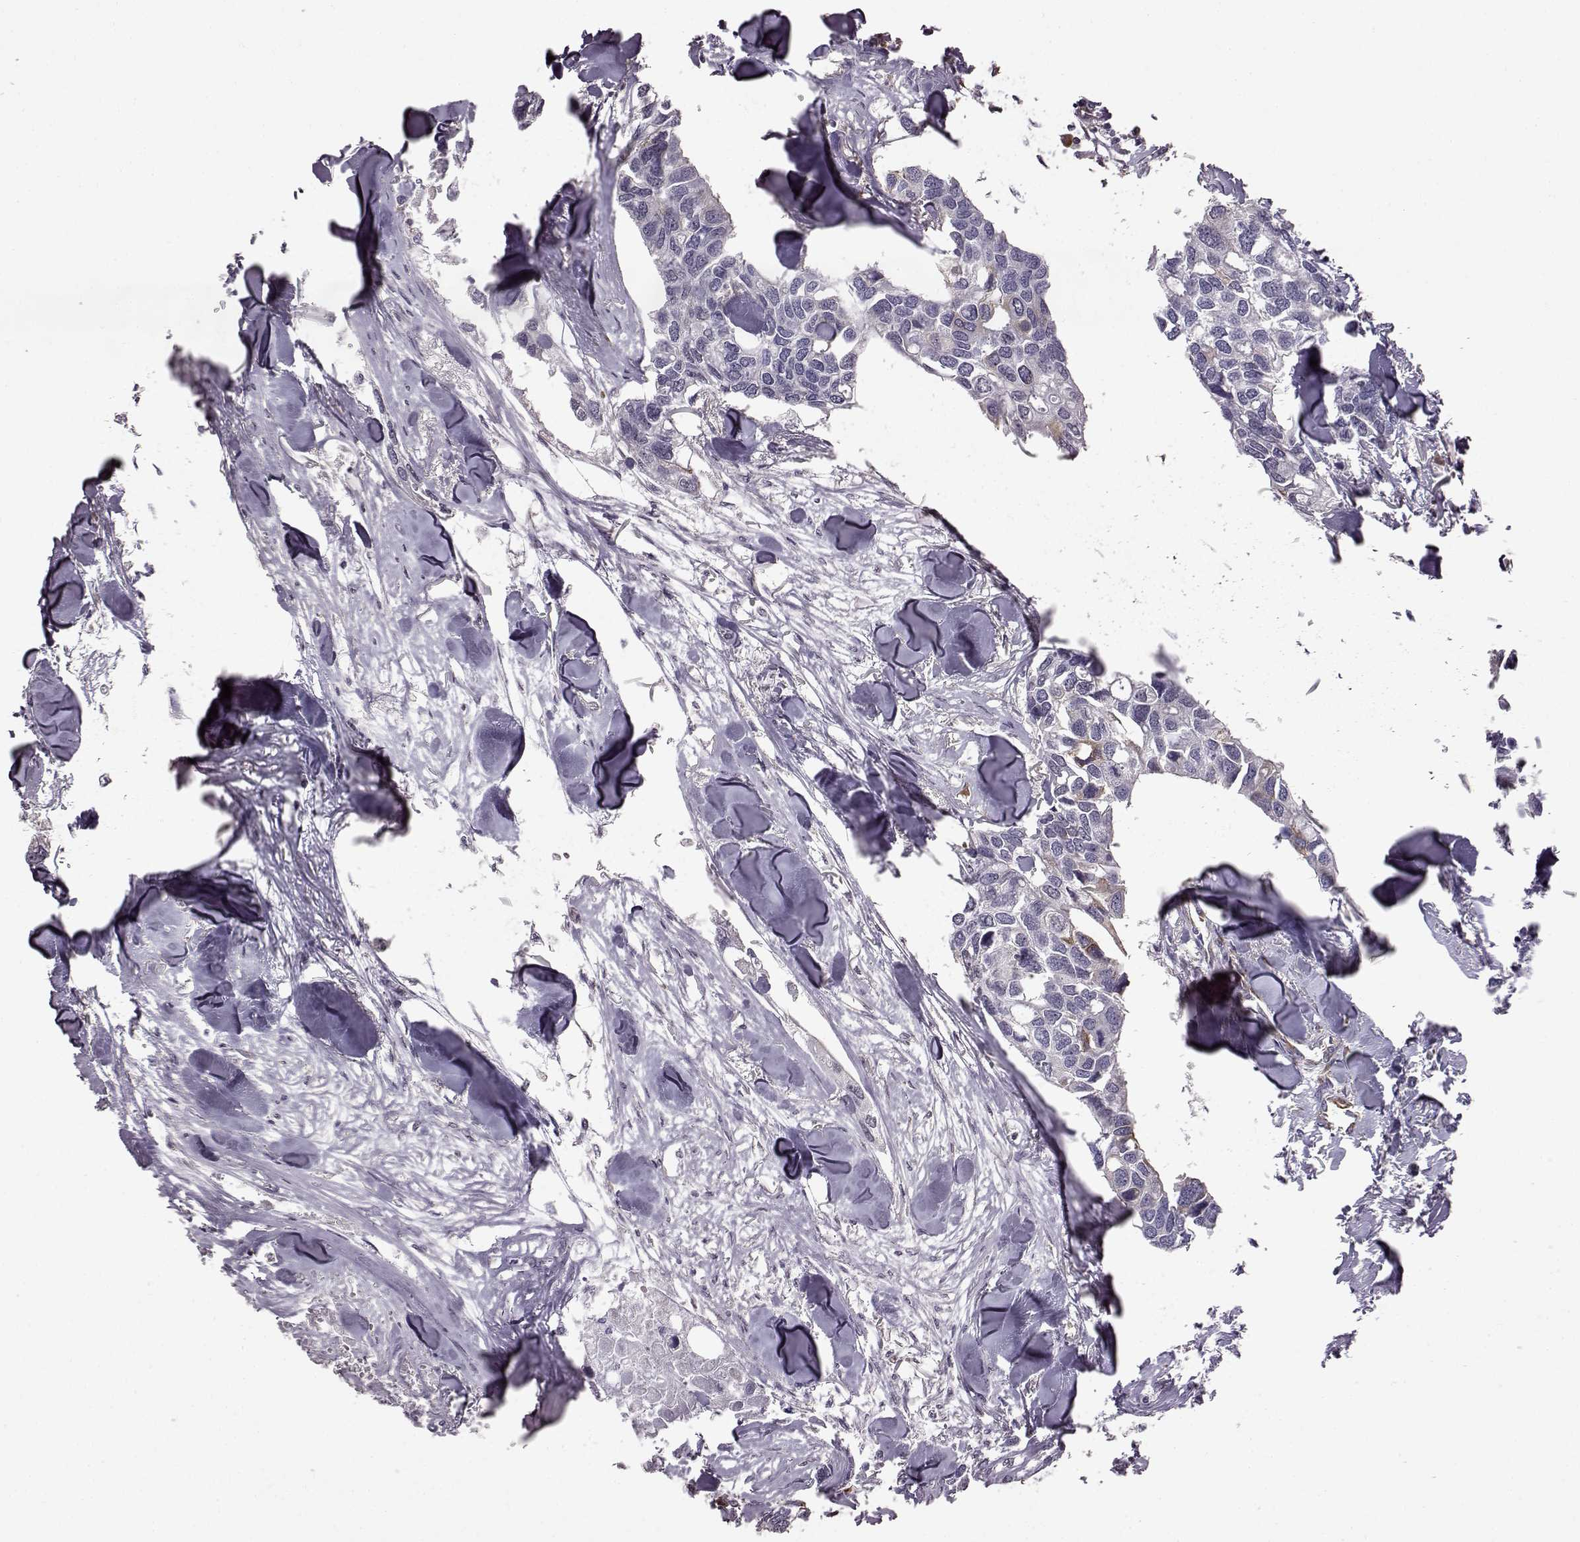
{"staining": {"intensity": "moderate", "quantity": "<25%", "location": "cytoplasmic/membranous"}, "tissue": "breast cancer", "cell_type": "Tumor cells", "image_type": "cancer", "snomed": [{"axis": "morphology", "description": "Duct carcinoma"}, {"axis": "topography", "description": "Breast"}], "caption": "A photomicrograph of human breast cancer (invasive ductal carcinoma) stained for a protein exhibits moderate cytoplasmic/membranous brown staining in tumor cells.", "gene": "ADGRG2", "patient": {"sex": "female", "age": 83}}